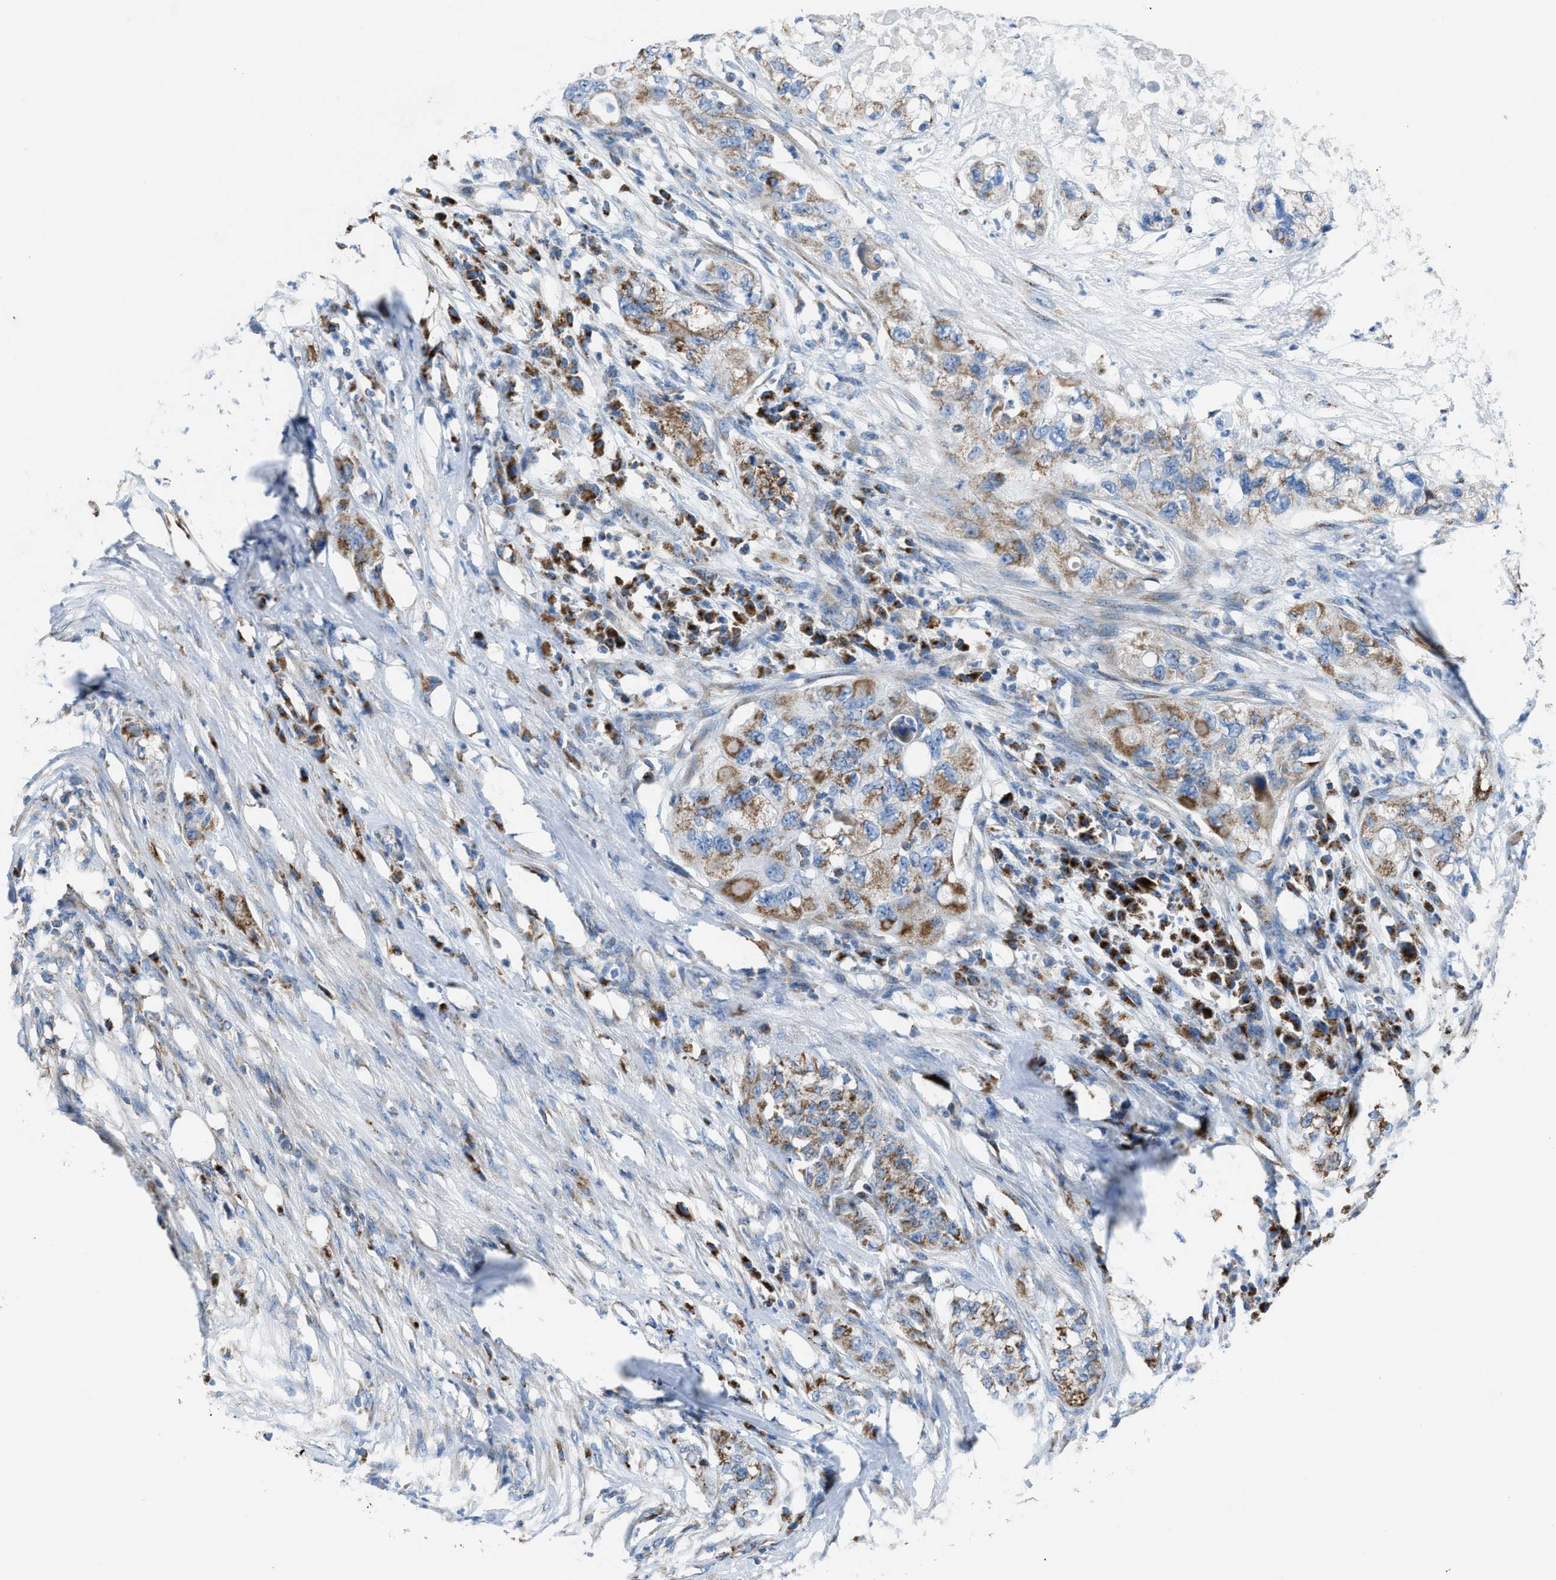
{"staining": {"intensity": "moderate", "quantity": ">75%", "location": "cytoplasmic/membranous"}, "tissue": "pancreatic cancer", "cell_type": "Tumor cells", "image_type": "cancer", "snomed": [{"axis": "morphology", "description": "Adenocarcinoma, NOS"}, {"axis": "topography", "description": "Pancreas"}], "caption": "Immunohistochemistry histopathology image of human adenocarcinoma (pancreatic) stained for a protein (brown), which shows medium levels of moderate cytoplasmic/membranous expression in about >75% of tumor cells.", "gene": "ETFB", "patient": {"sex": "female", "age": 78}}